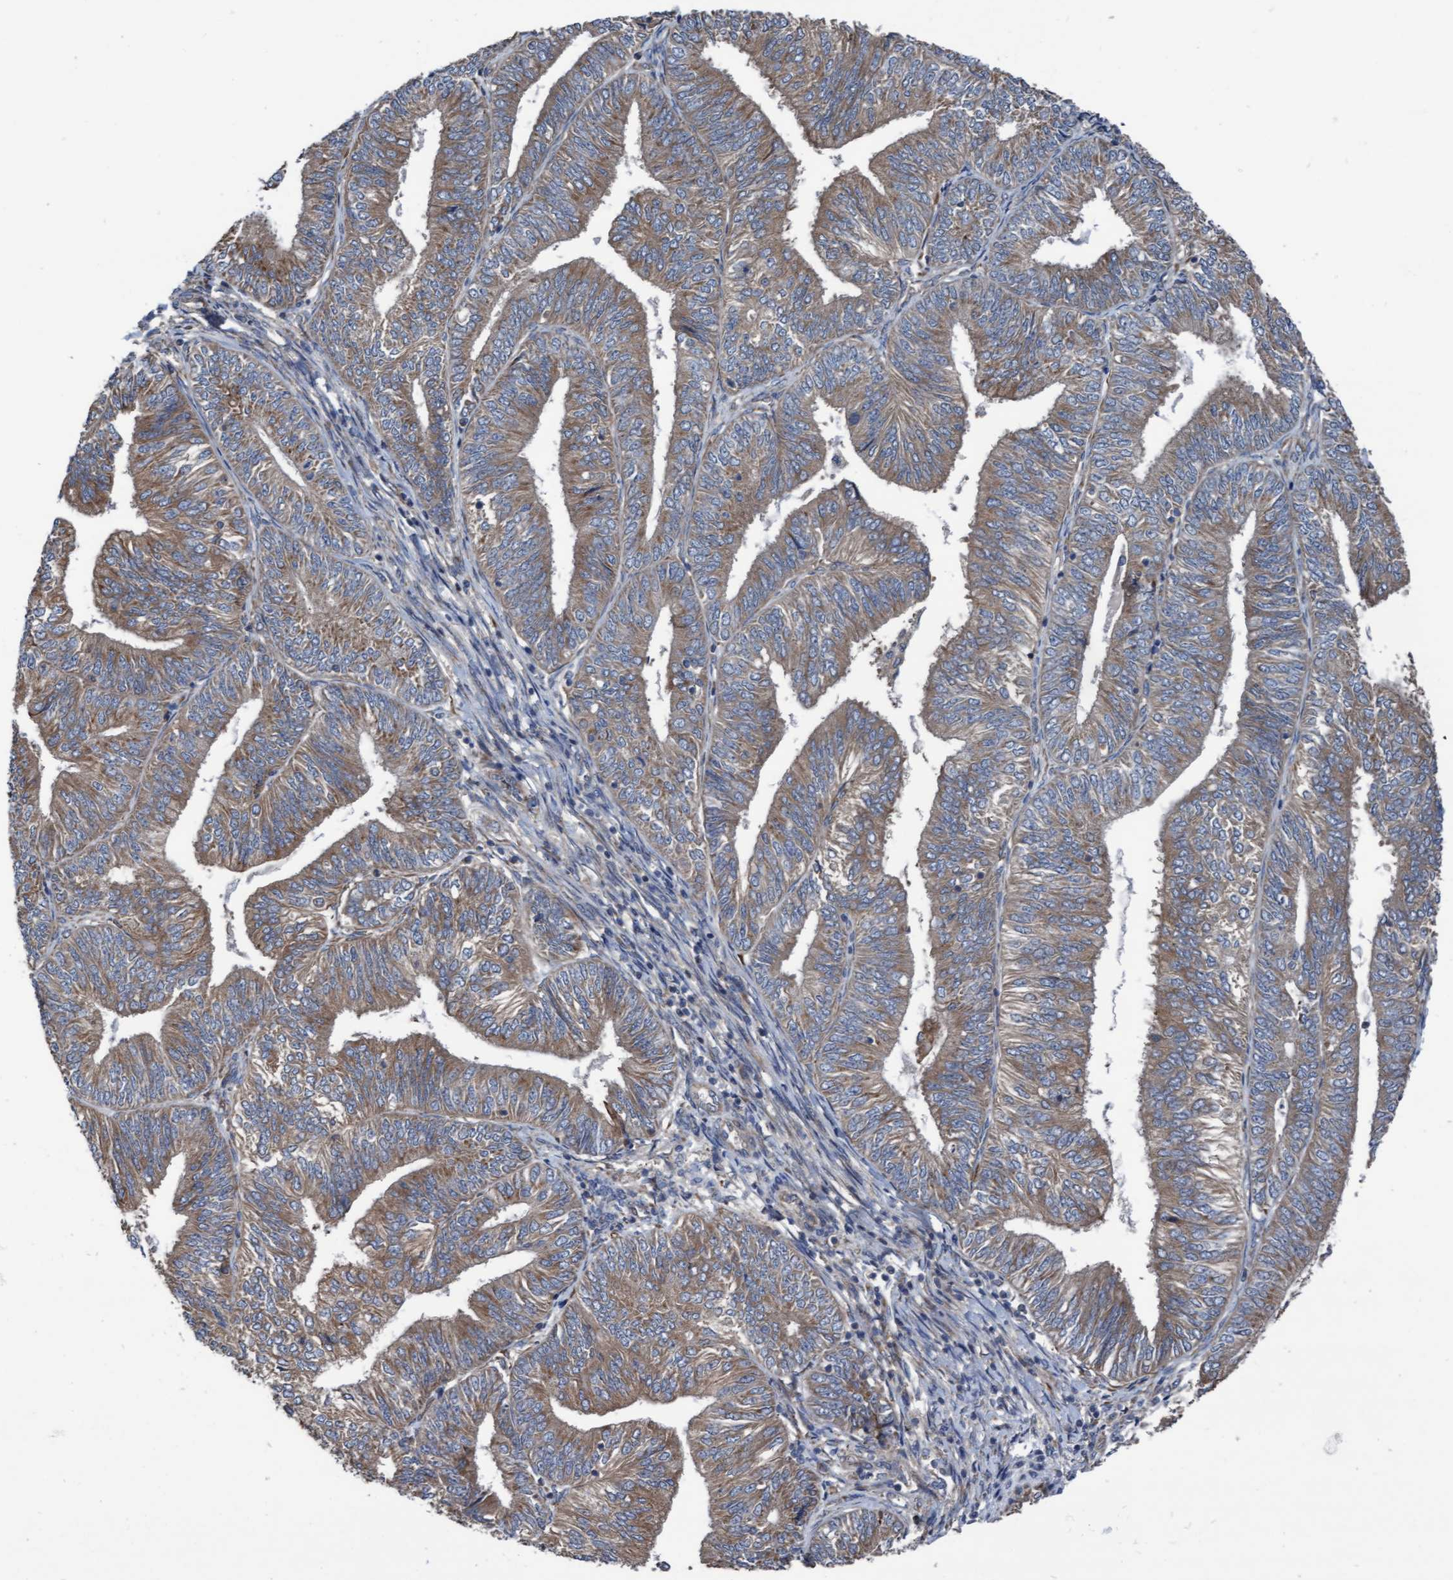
{"staining": {"intensity": "weak", "quantity": ">75%", "location": "cytoplasmic/membranous"}, "tissue": "endometrial cancer", "cell_type": "Tumor cells", "image_type": "cancer", "snomed": [{"axis": "morphology", "description": "Adenocarcinoma, NOS"}, {"axis": "topography", "description": "Endometrium"}], "caption": "DAB immunohistochemical staining of human endometrial cancer (adenocarcinoma) displays weak cytoplasmic/membranous protein positivity in about >75% of tumor cells.", "gene": "KLHL26", "patient": {"sex": "female", "age": 58}}